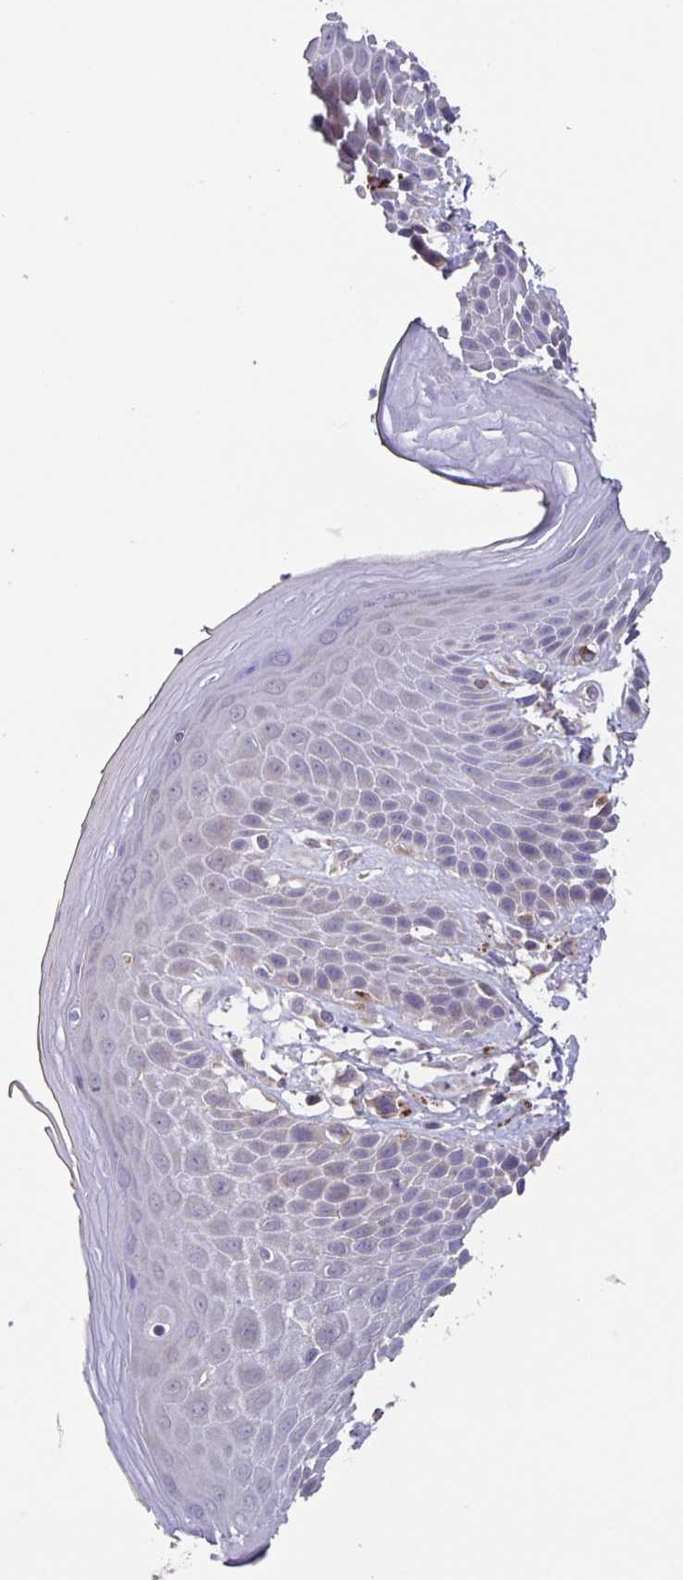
{"staining": {"intensity": "negative", "quantity": "none", "location": "none"}, "tissue": "skin", "cell_type": "Epidermal cells", "image_type": "normal", "snomed": [{"axis": "morphology", "description": "Normal tissue, NOS"}, {"axis": "topography", "description": "Peripheral nerve tissue"}], "caption": "This is an immunohistochemistry (IHC) image of unremarkable human skin. There is no expression in epidermal cells.", "gene": "FBXL16", "patient": {"sex": "male", "age": 51}}